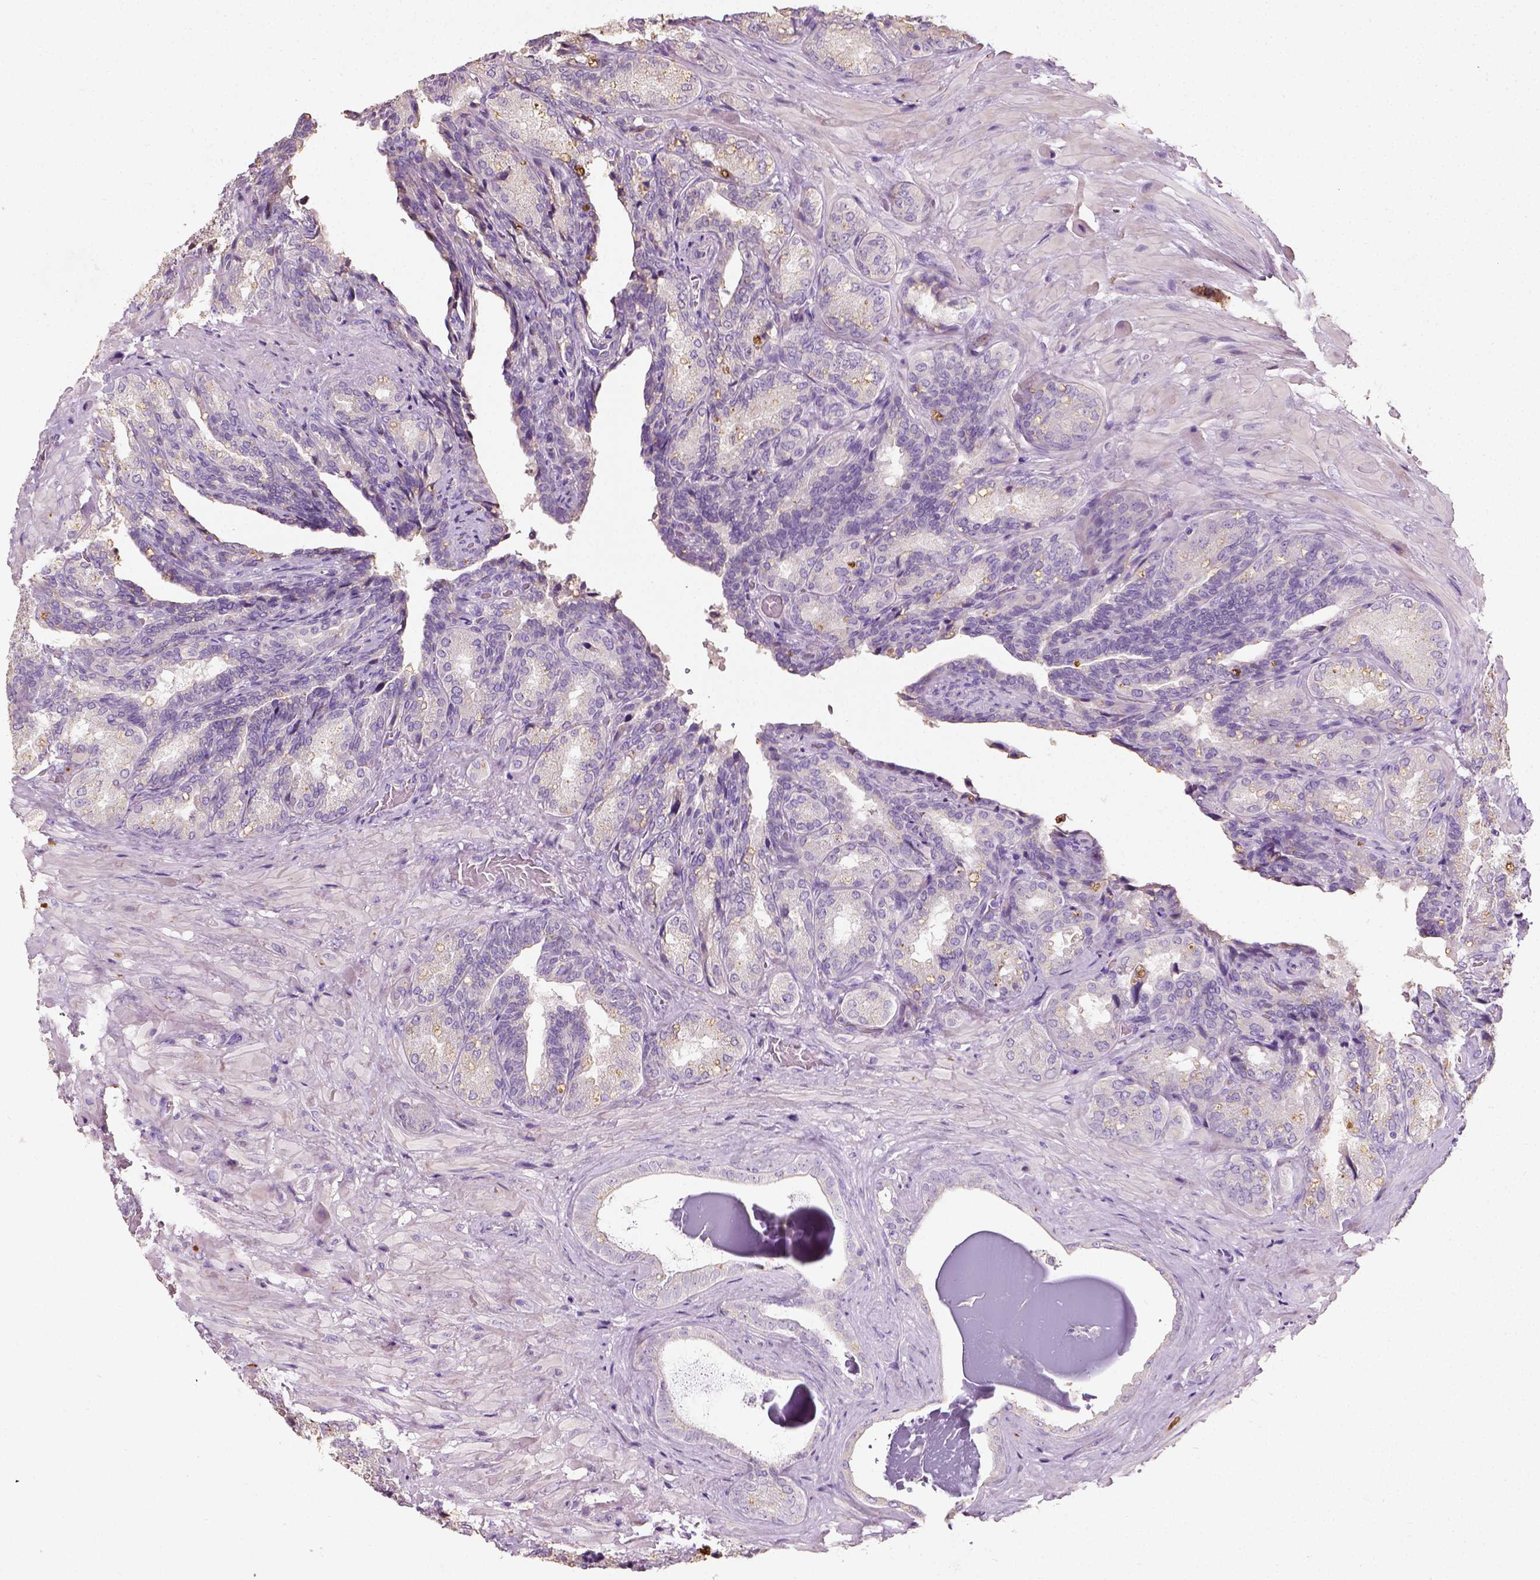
{"staining": {"intensity": "negative", "quantity": "none", "location": "none"}, "tissue": "seminal vesicle", "cell_type": "Glandular cells", "image_type": "normal", "snomed": [{"axis": "morphology", "description": "Normal tissue, NOS"}, {"axis": "topography", "description": "Seminal veicle"}], "caption": "The image exhibits no staining of glandular cells in unremarkable seminal vesicle.", "gene": "DHCR24", "patient": {"sex": "male", "age": 68}}